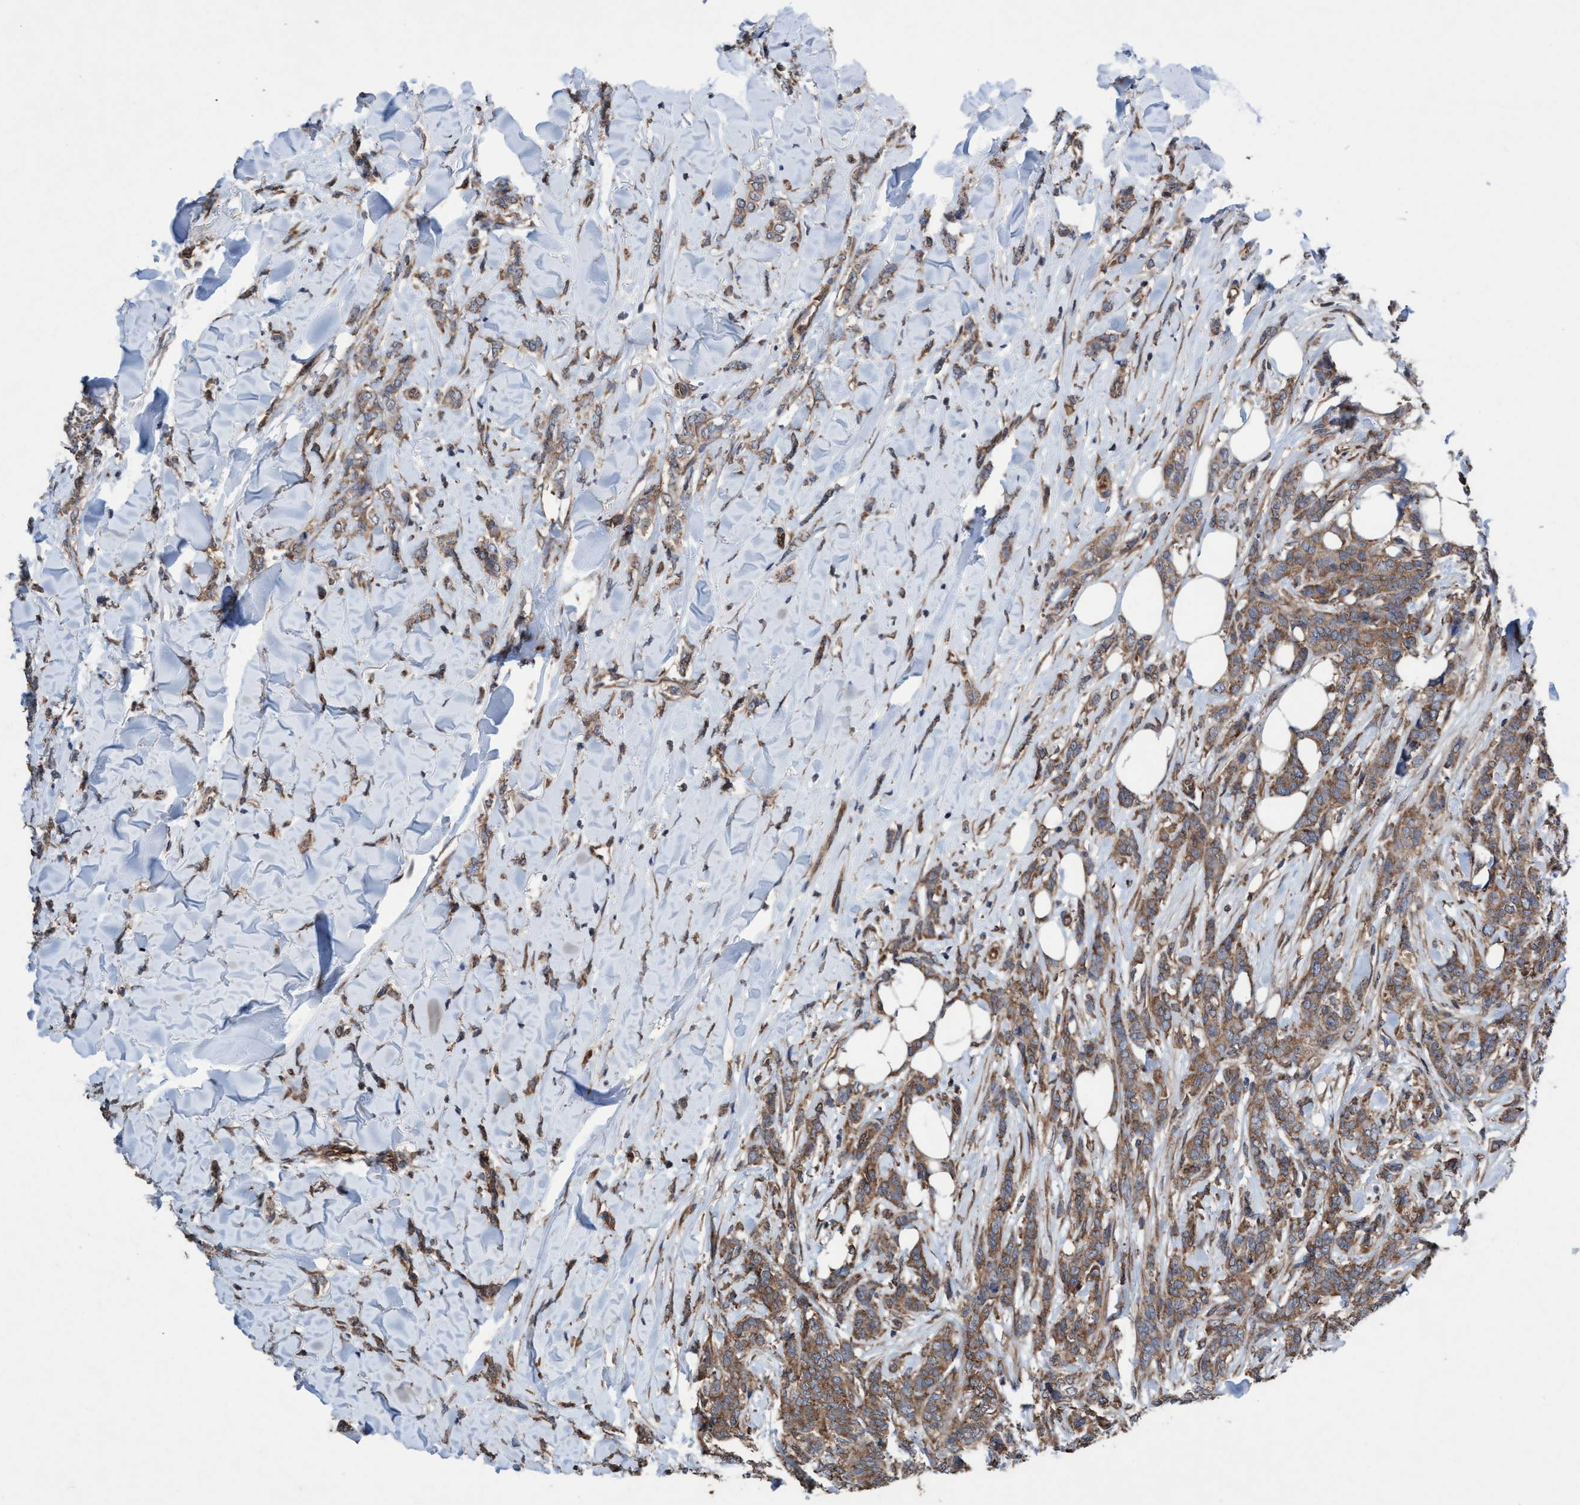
{"staining": {"intensity": "moderate", "quantity": ">75%", "location": "cytoplasmic/membranous"}, "tissue": "breast cancer", "cell_type": "Tumor cells", "image_type": "cancer", "snomed": [{"axis": "morphology", "description": "Lobular carcinoma"}, {"axis": "topography", "description": "Skin"}, {"axis": "topography", "description": "Breast"}], "caption": "Immunohistochemical staining of human breast cancer shows moderate cytoplasmic/membranous protein staining in about >75% of tumor cells.", "gene": "METAP2", "patient": {"sex": "female", "age": 46}}